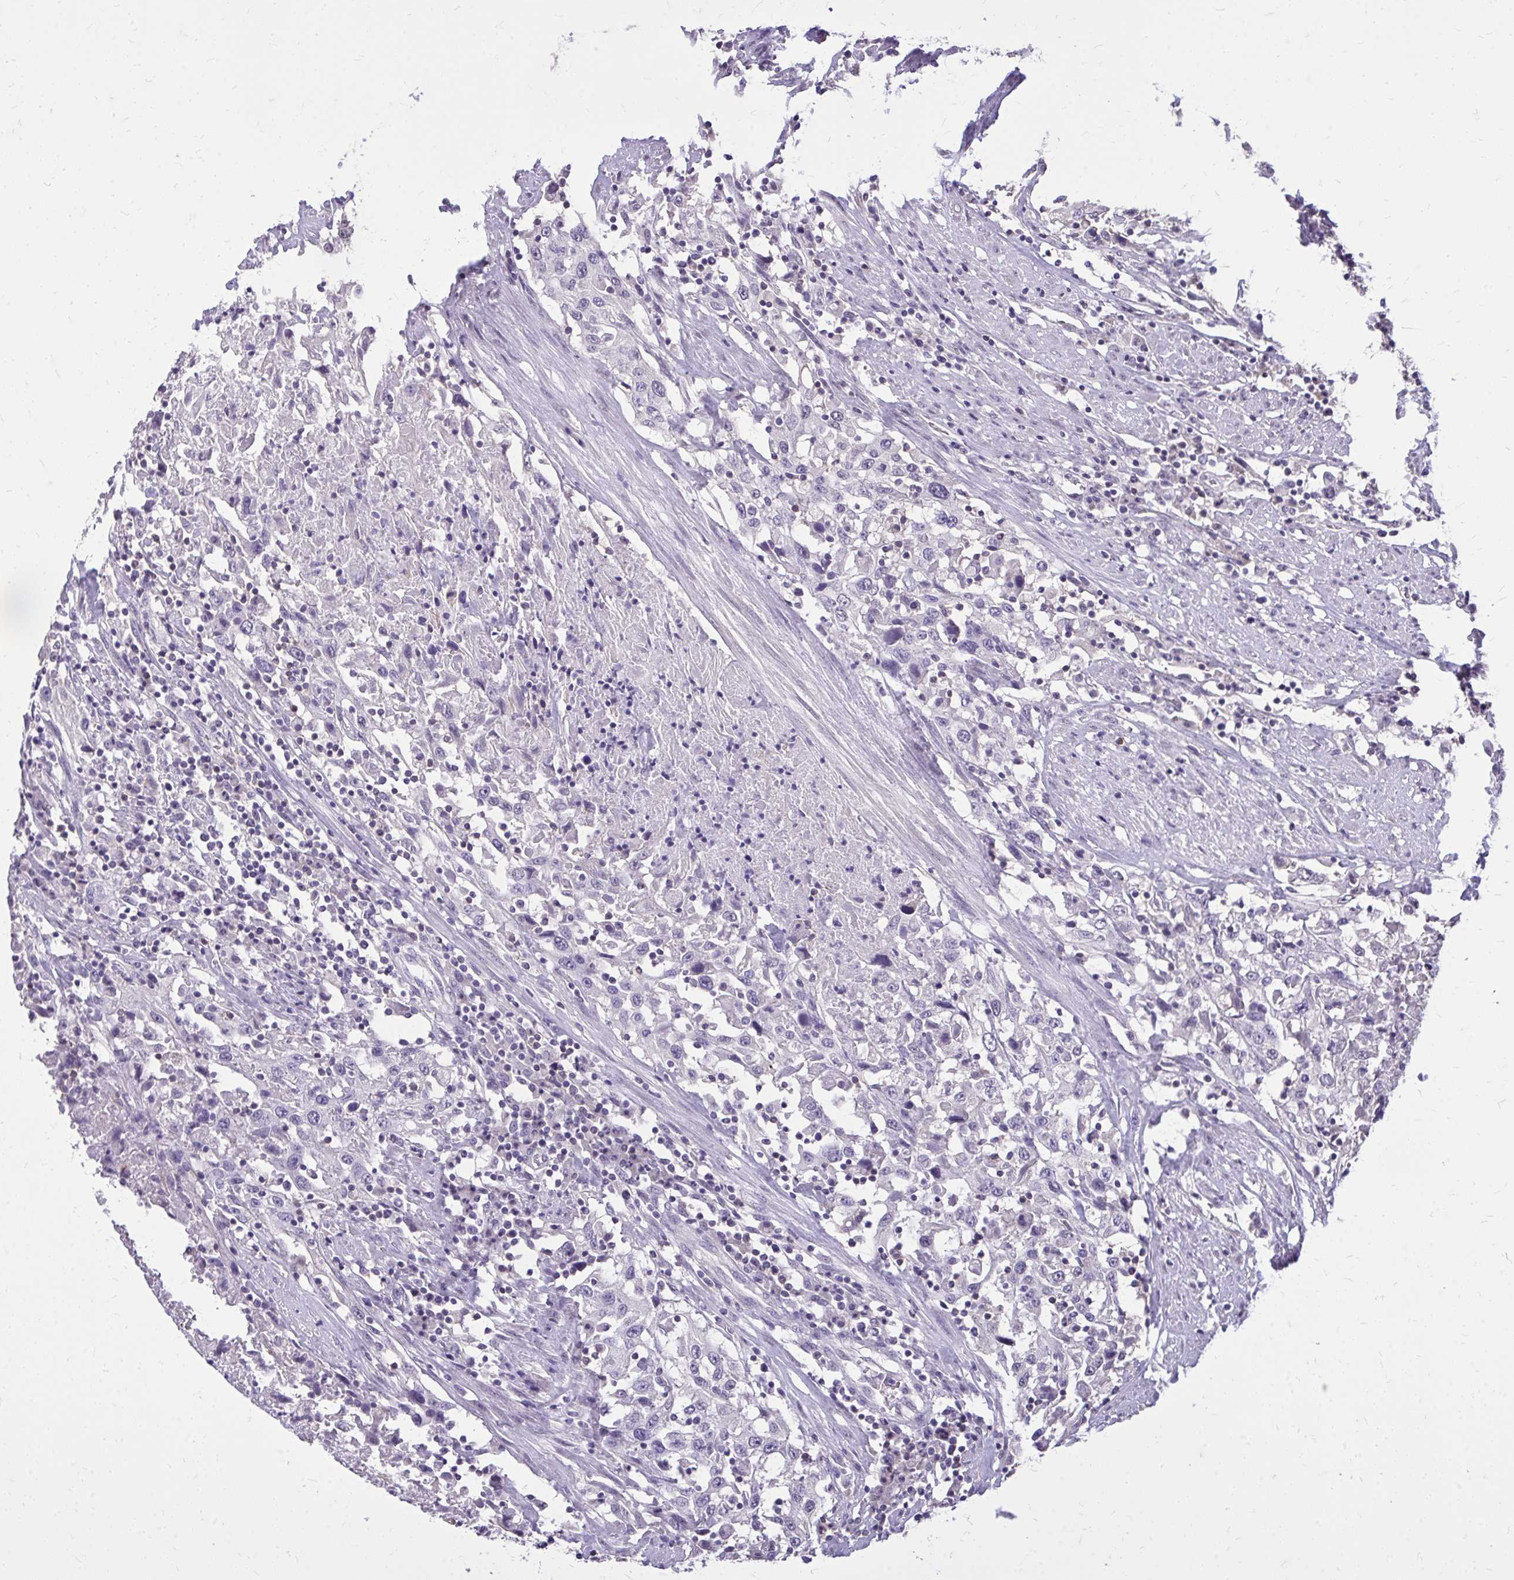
{"staining": {"intensity": "negative", "quantity": "none", "location": "none"}, "tissue": "urothelial cancer", "cell_type": "Tumor cells", "image_type": "cancer", "snomed": [{"axis": "morphology", "description": "Urothelial carcinoma, High grade"}, {"axis": "topography", "description": "Urinary bladder"}], "caption": "Protein analysis of urothelial cancer shows no significant positivity in tumor cells.", "gene": "AKAP5", "patient": {"sex": "male", "age": 61}}